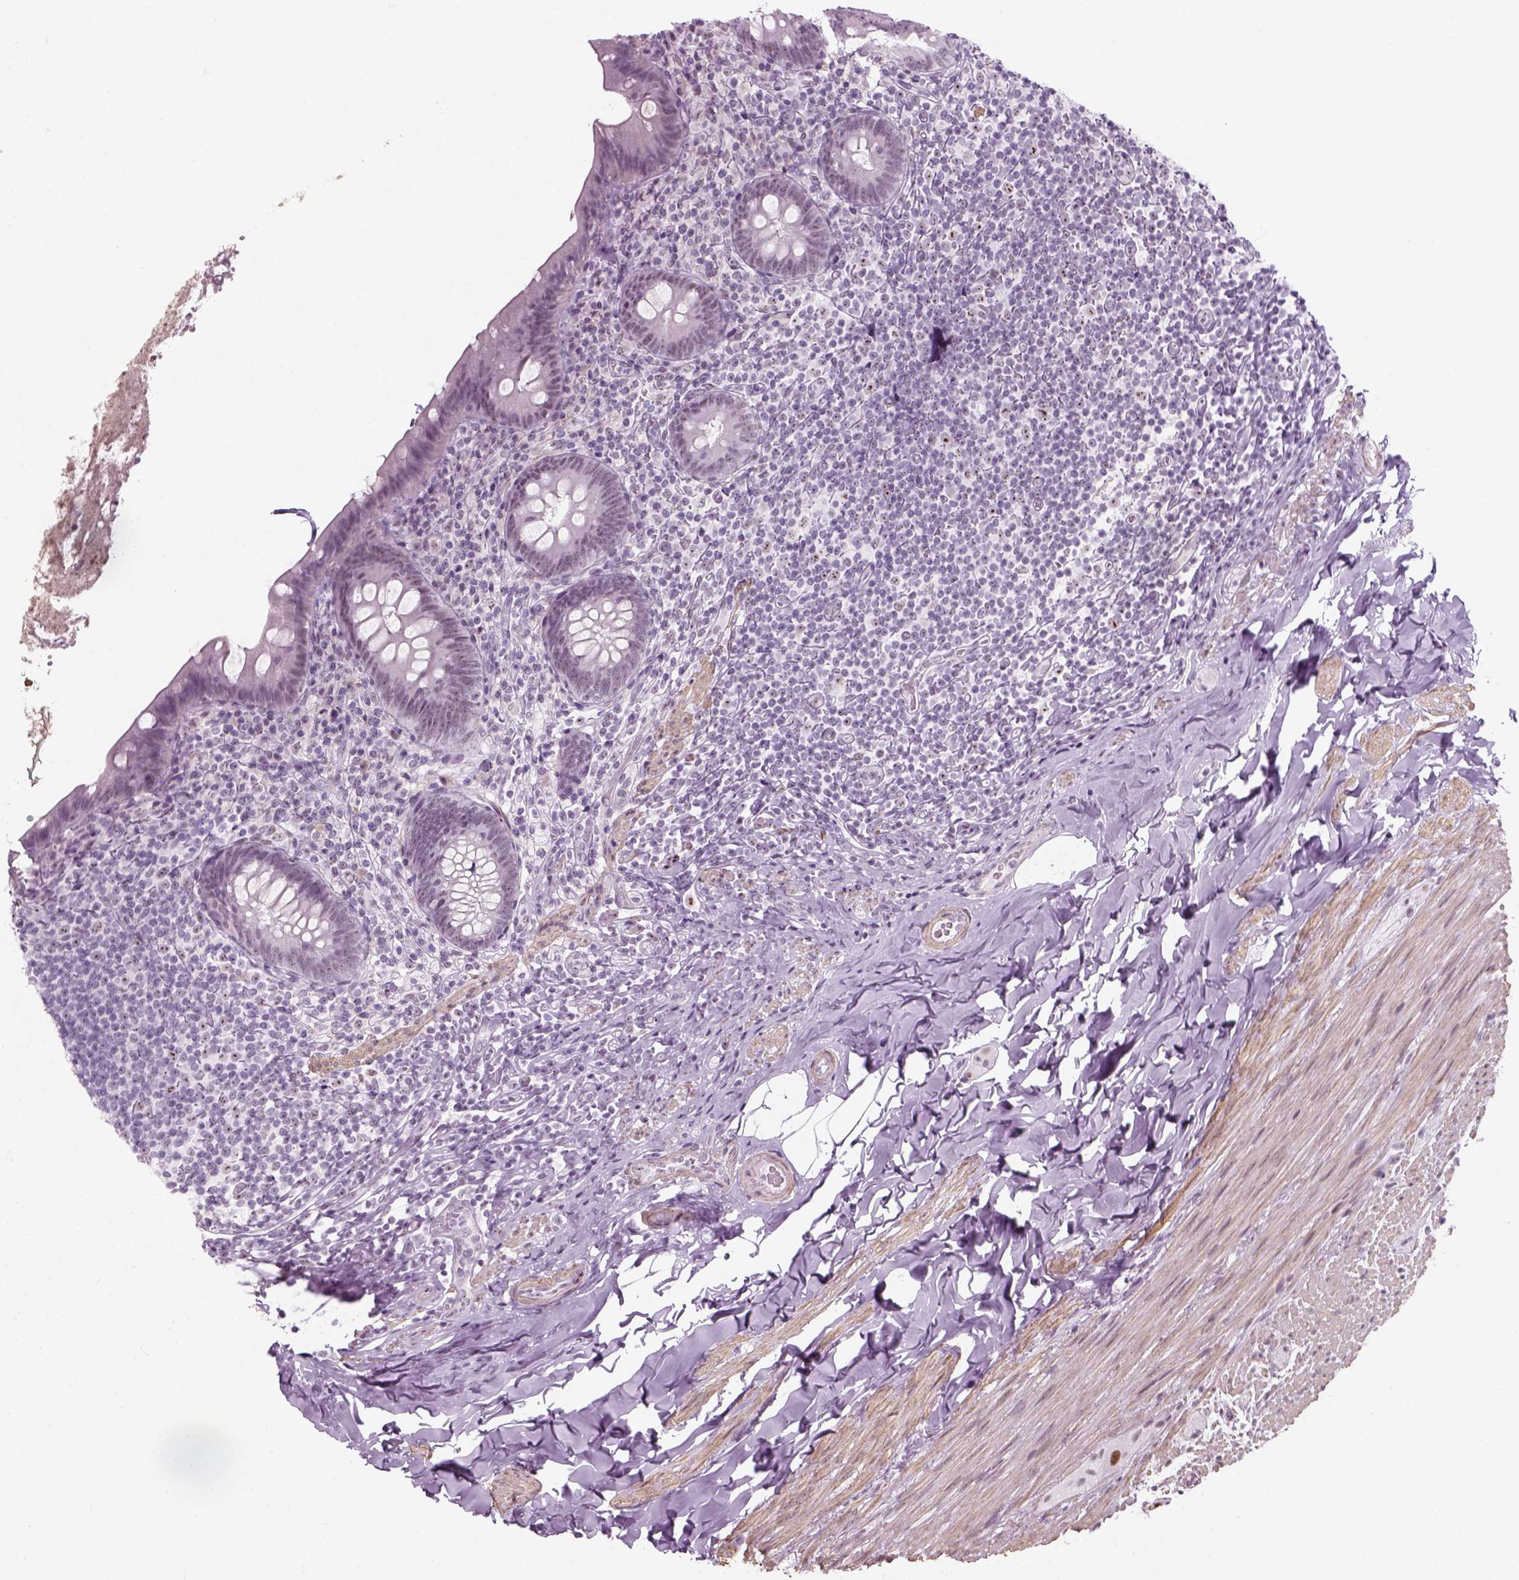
{"staining": {"intensity": "negative", "quantity": "none", "location": "none"}, "tissue": "appendix", "cell_type": "Glandular cells", "image_type": "normal", "snomed": [{"axis": "morphology", "description": "Normal tissue, NOS"}, {"axis": "topography", "description": "Appendix"}], "caption": "IHC micrograph of unremarkable appendix stained for a protein (brown), which displays no expression in glandular cells.", "gene": "ZNF865", "patient": {"sex": "male", "age": 47}}